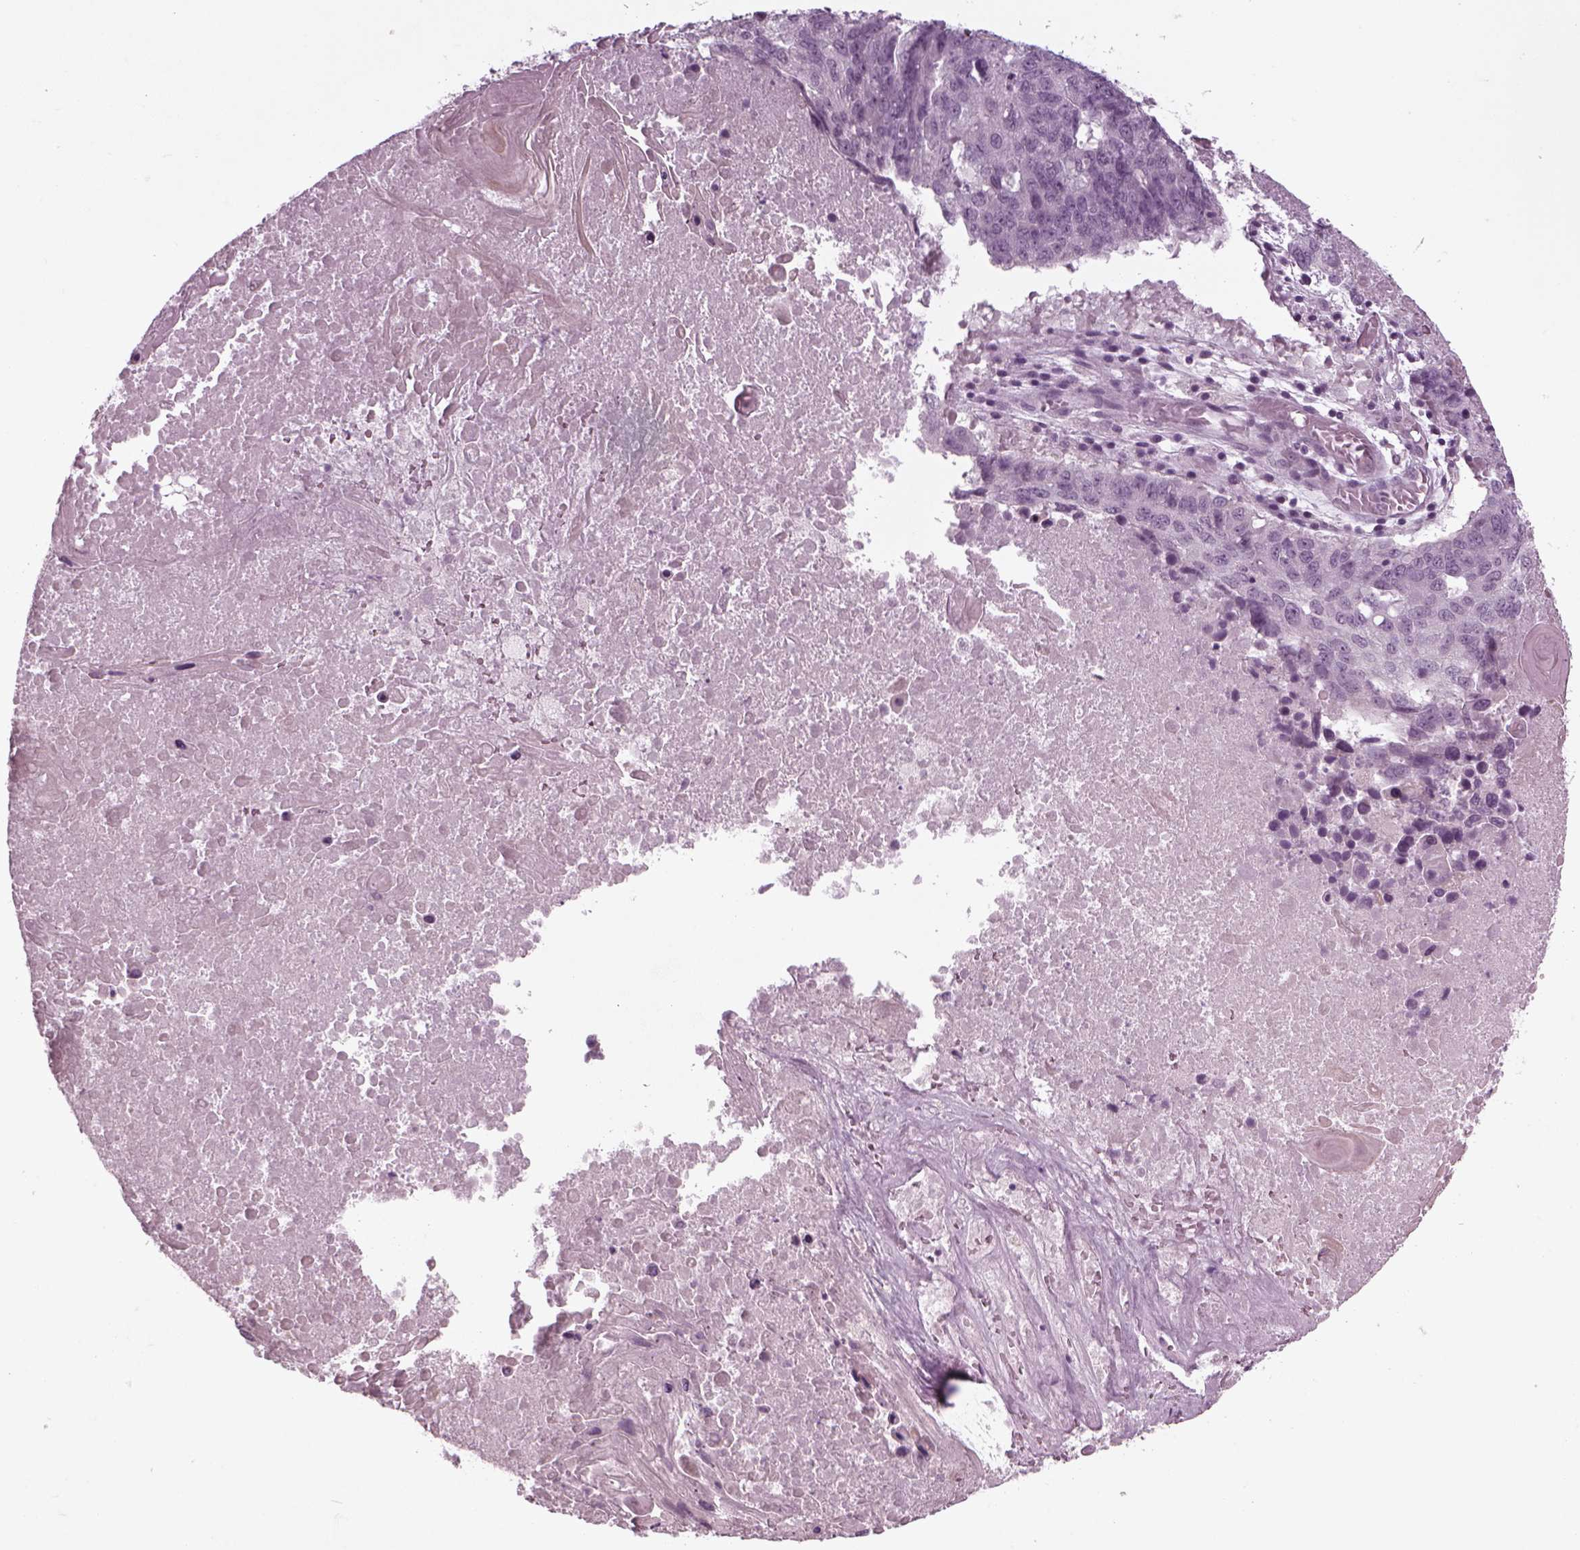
{"staining": {"intensity": "negative", "quantity": "none", "location": "none"}, "tissue": "lung cancer", "cell_type": "Tumor cells", "image_type": "cancer", "snomed": [{"axis": "morphology", "description": "Squamous cell carcinoma, NOS"}, {"axis": "topography", "description": "Lung"}], "caption": "This is an IHC histopathology image of lung cancer. There is no staining in tumor cells.", "gene": "MGAT4D", "patient": {"sex": "male", "age": 73}}